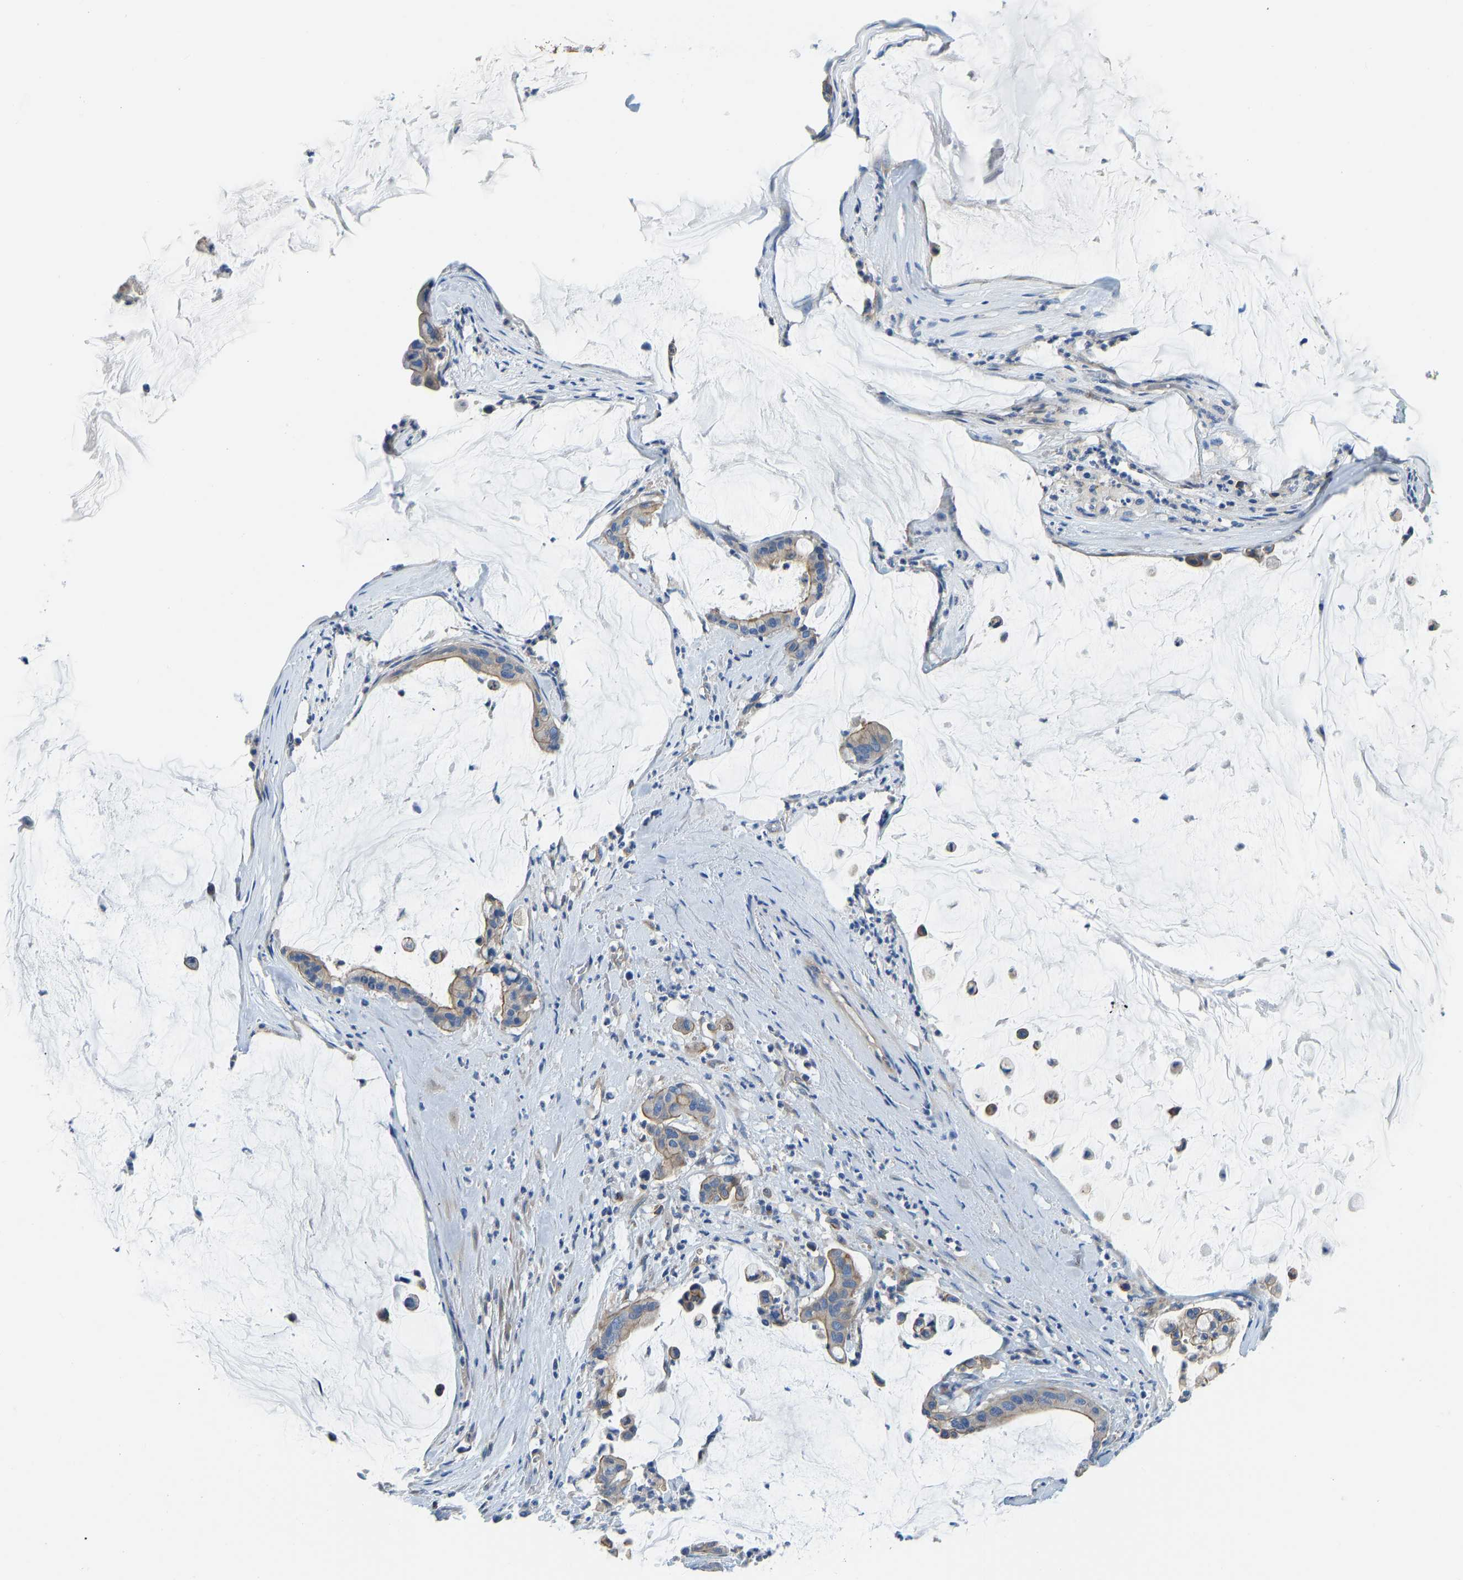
{"staining": {"intensity": "moderate", "quantity": "25%-75%", "location": "cytoplasmic/membranous"}, "tissue": "pancreatic cancer", "cell_type": "Tumor cells", "image_type": "cancer", "snomed": [{"axis": "morphology", "description": "Adenocarcinoma, NOS"}, {"axis": "topography", "description": "Pancreas"}], "caption": "Immunohistochemical staining of human pancreatic adenocarcinoma shows medium levels of moderate cytoplasmic/membranous positivity in approximately 25%-75% of tumor cells.", "gene": "CHAD", "patient": {"sex": "male", "age": 41}}